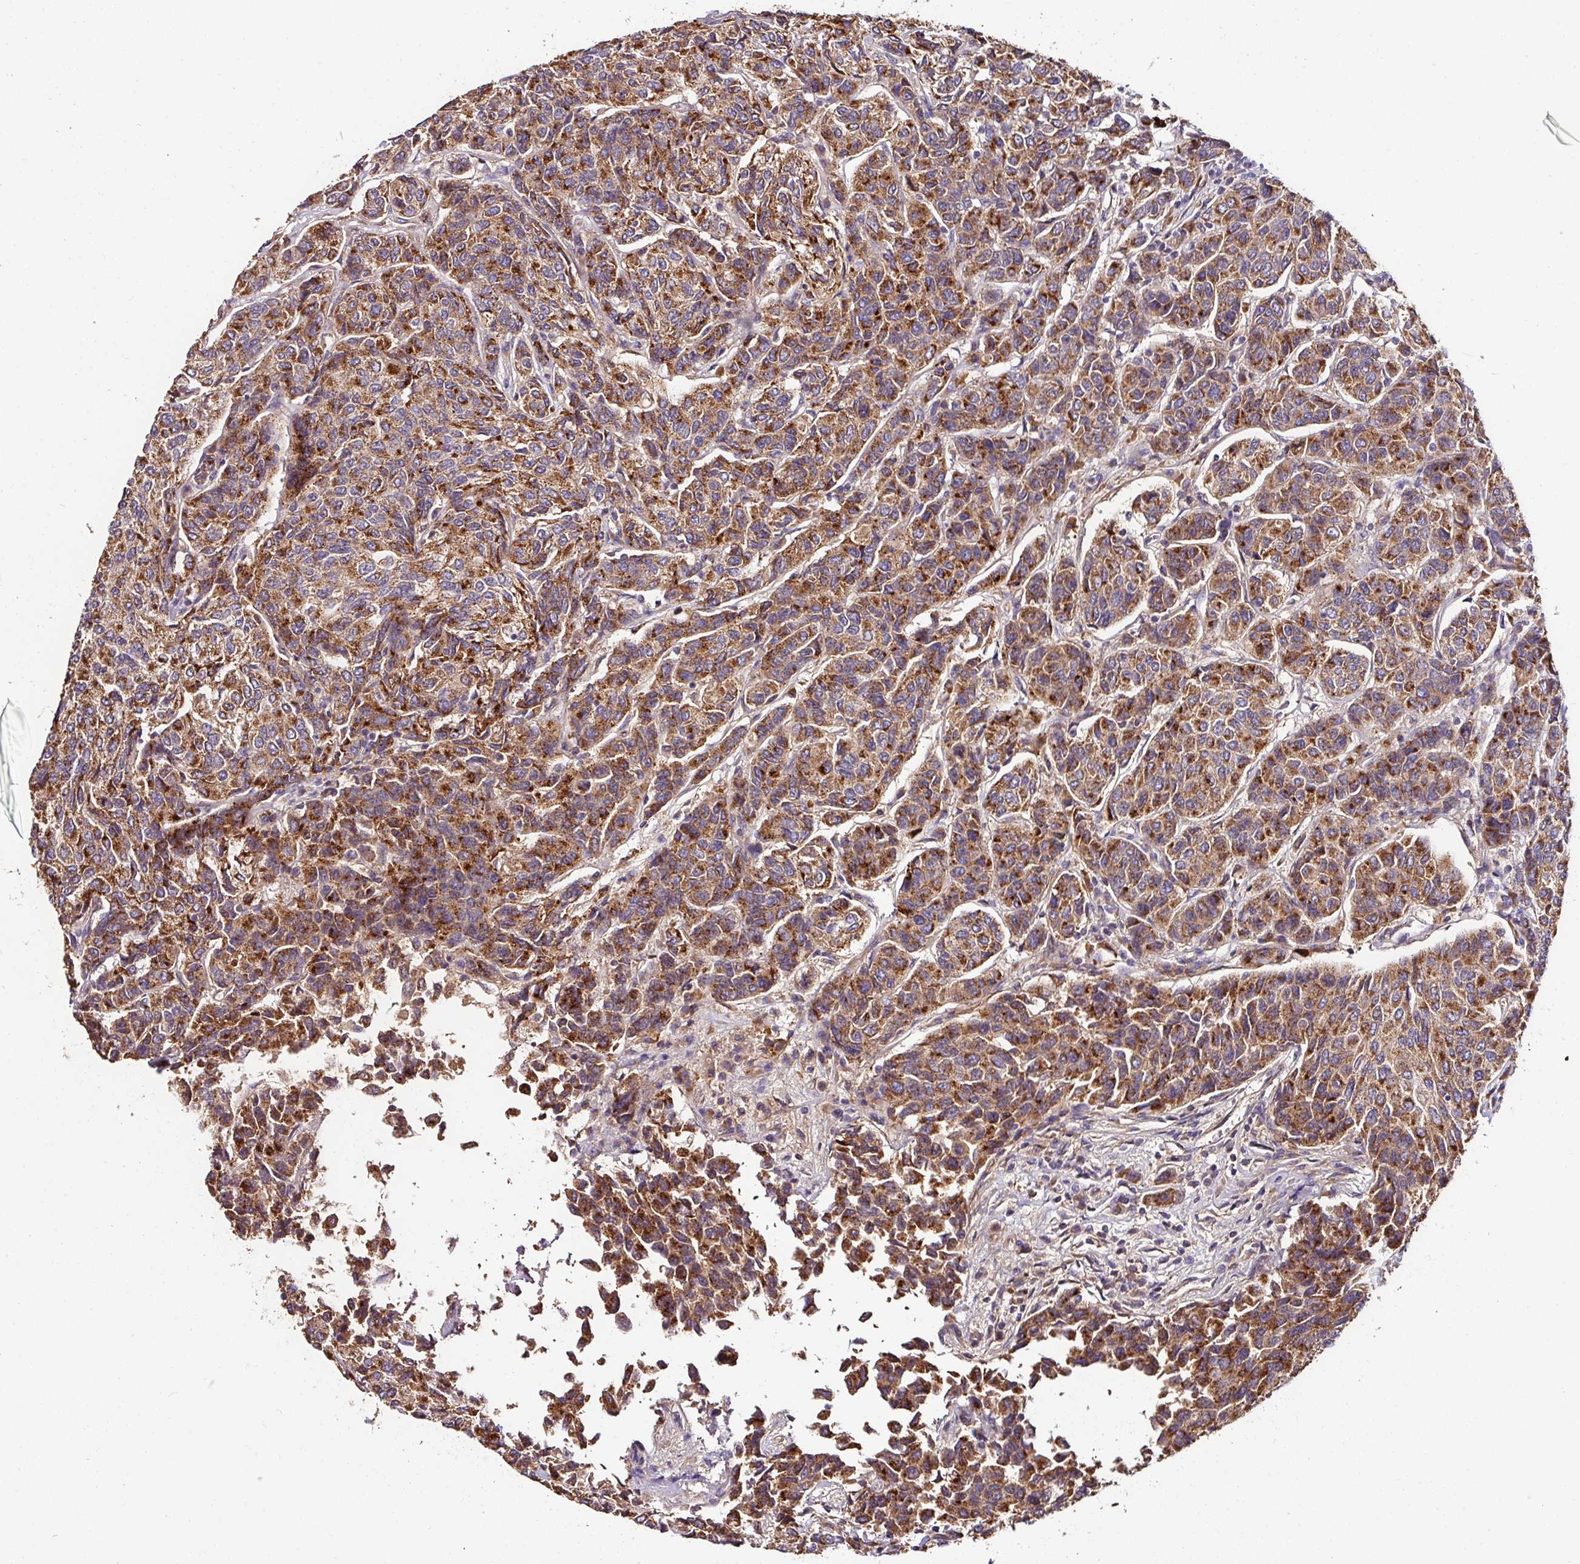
{"staining": {"intensity": "strong", "quantity": ">75%", "location": "cytoplasmic/membranous"}, "tissue": "breast cancer", "cell_type": "Tumor cells", "image_type": "cancer", "snomed": [{"axis": "morphology", "description": "Duct carcinoma"}, {"axis": "topography", "description": "Breast"}], "caption": "Immunohistochemistry (IHC) micrograph of human breast cancer (intraductal carcinoma) stained for a protein (brown), which reveals high levels of strong cytoplasmic/membranous staining in approximately >75% of tumor cells.", "gene": "CPD", "patient": {"sex": "female", "age": 55}}